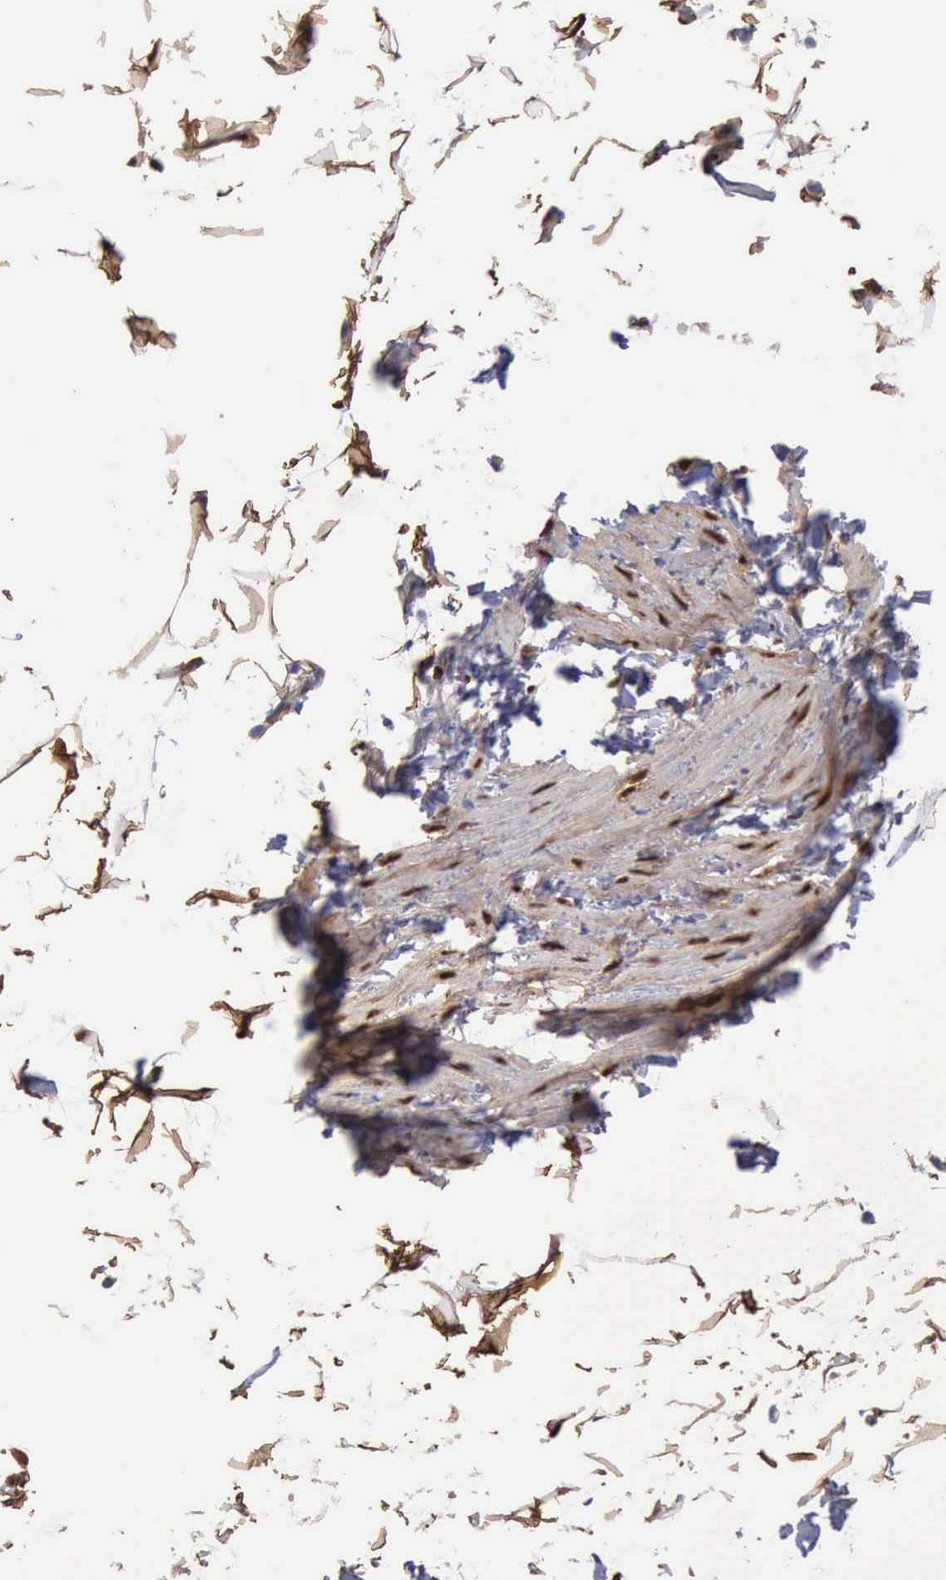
{"staining": {"intensity": "strong", "quantity": ">75%", "location": "cytoplasmic/membranous,nuclear"}, "tissue": "adipose tissue", "cell_type": "Adipocytes", "image_type": "normal", "snomed": [{"axis": "morphology", "description": "Normal tissue, NOS"}, {"axis": "topography", "description": "Vascular tissue"}], "caption": "High-power microscopy captured an IHC image of normal adipose tissue, revealing strong cytoplasmic/membranous,nuclear expression in approximately >75% of adipocytes.", "gene": "FHL1", "patient": {"sex": "male", "age": 41}}